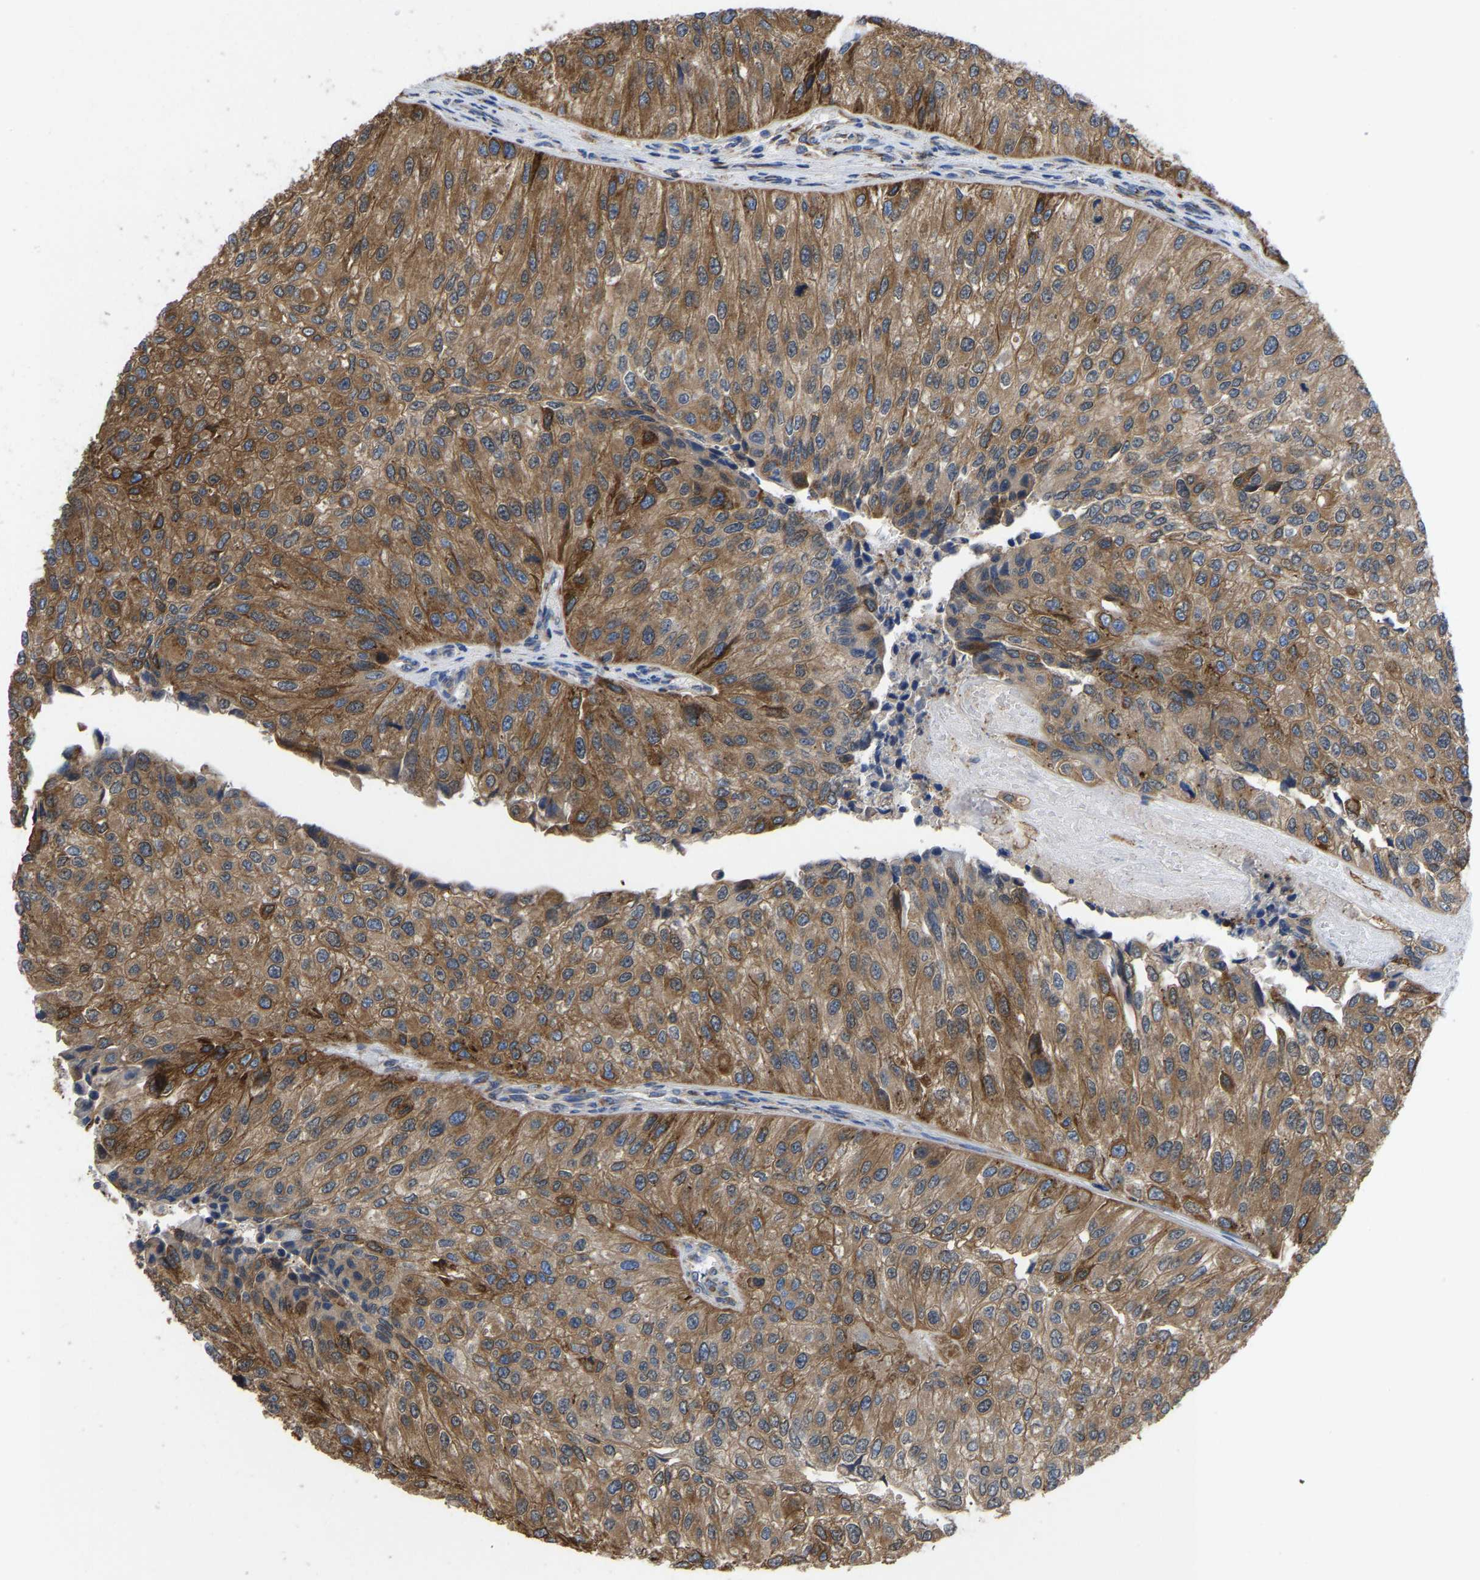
{"staining": {"intensity": "moderate", "quantity": ">75%", "location": "cytoplasmic/membranous"}, "tissue": "urothelial cancer", "cell_type": "Tumor cells", "image_type": "cancer", "snomed": [{"axis": "morphology", "description": "Urothelial carcinoma, High grade"}, {"axis": "topography", "description": "Kidney"}, {"axis": "topography", "description": "Urinary bladder"}], "caption": "Human urothelial carcinoma (high-grade) stained with a brown dye displays moderate cytoplasmic/membranous positive expression in about >75% of tumor cells.", "gene": "P4HB", "patient": {"sex": "male", "age": 77}}